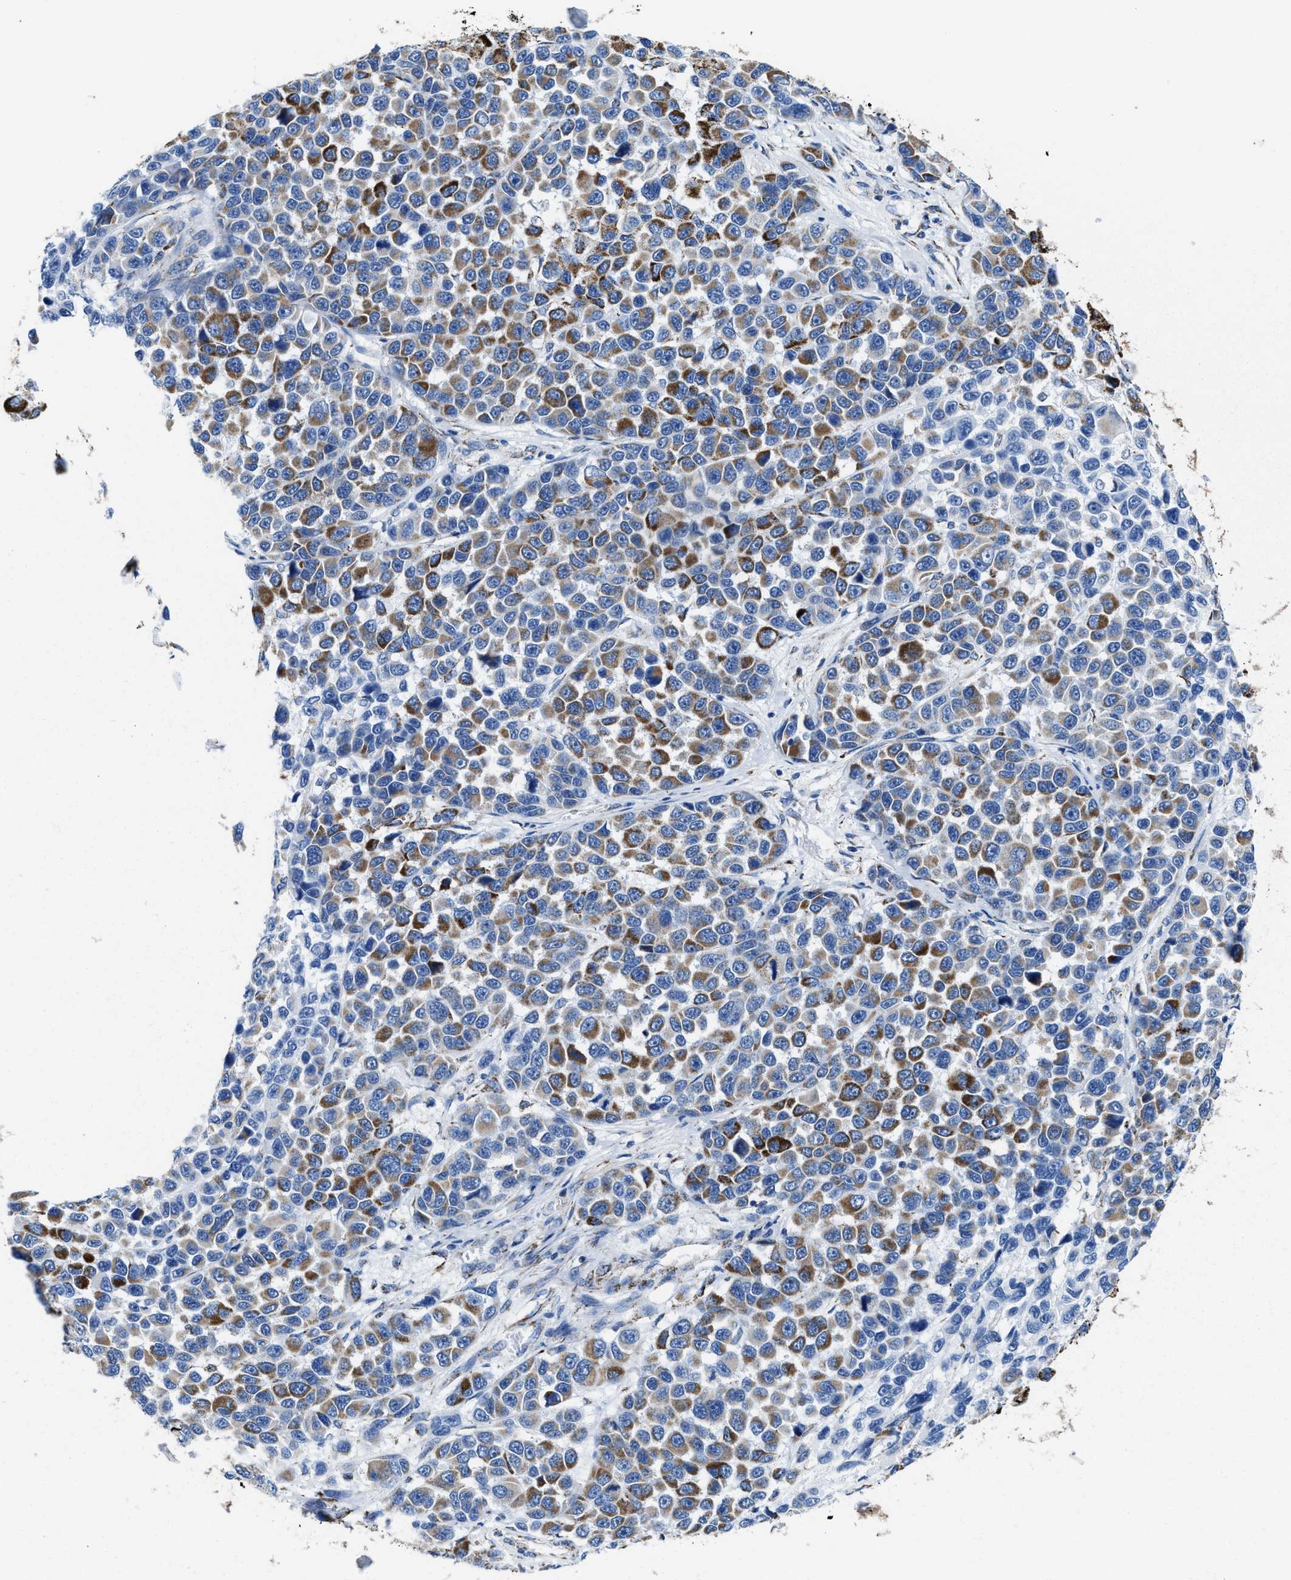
{"staining": {"intensity": "moderate", "quantity": "25%-75%", "location": "cytoplasmic/membranous"}, "tissue": "melanoma", "cell_type": "Tumor cells", "image_type": "cancer", "snomed": [{"axis": "morphology", "description": "Malignant melanoma, NOS"}, {"axis": "topography", "description": "Skin"}], "caption": "Immunohistochemical staining of human malignant melanoma displays medium levels of moderate cytoplasmic/membranous positivity in approximately 25%-75% of tumor cells.", "gene": "ALDH1B1", "patient": {"sex": "male", "age": 53}}